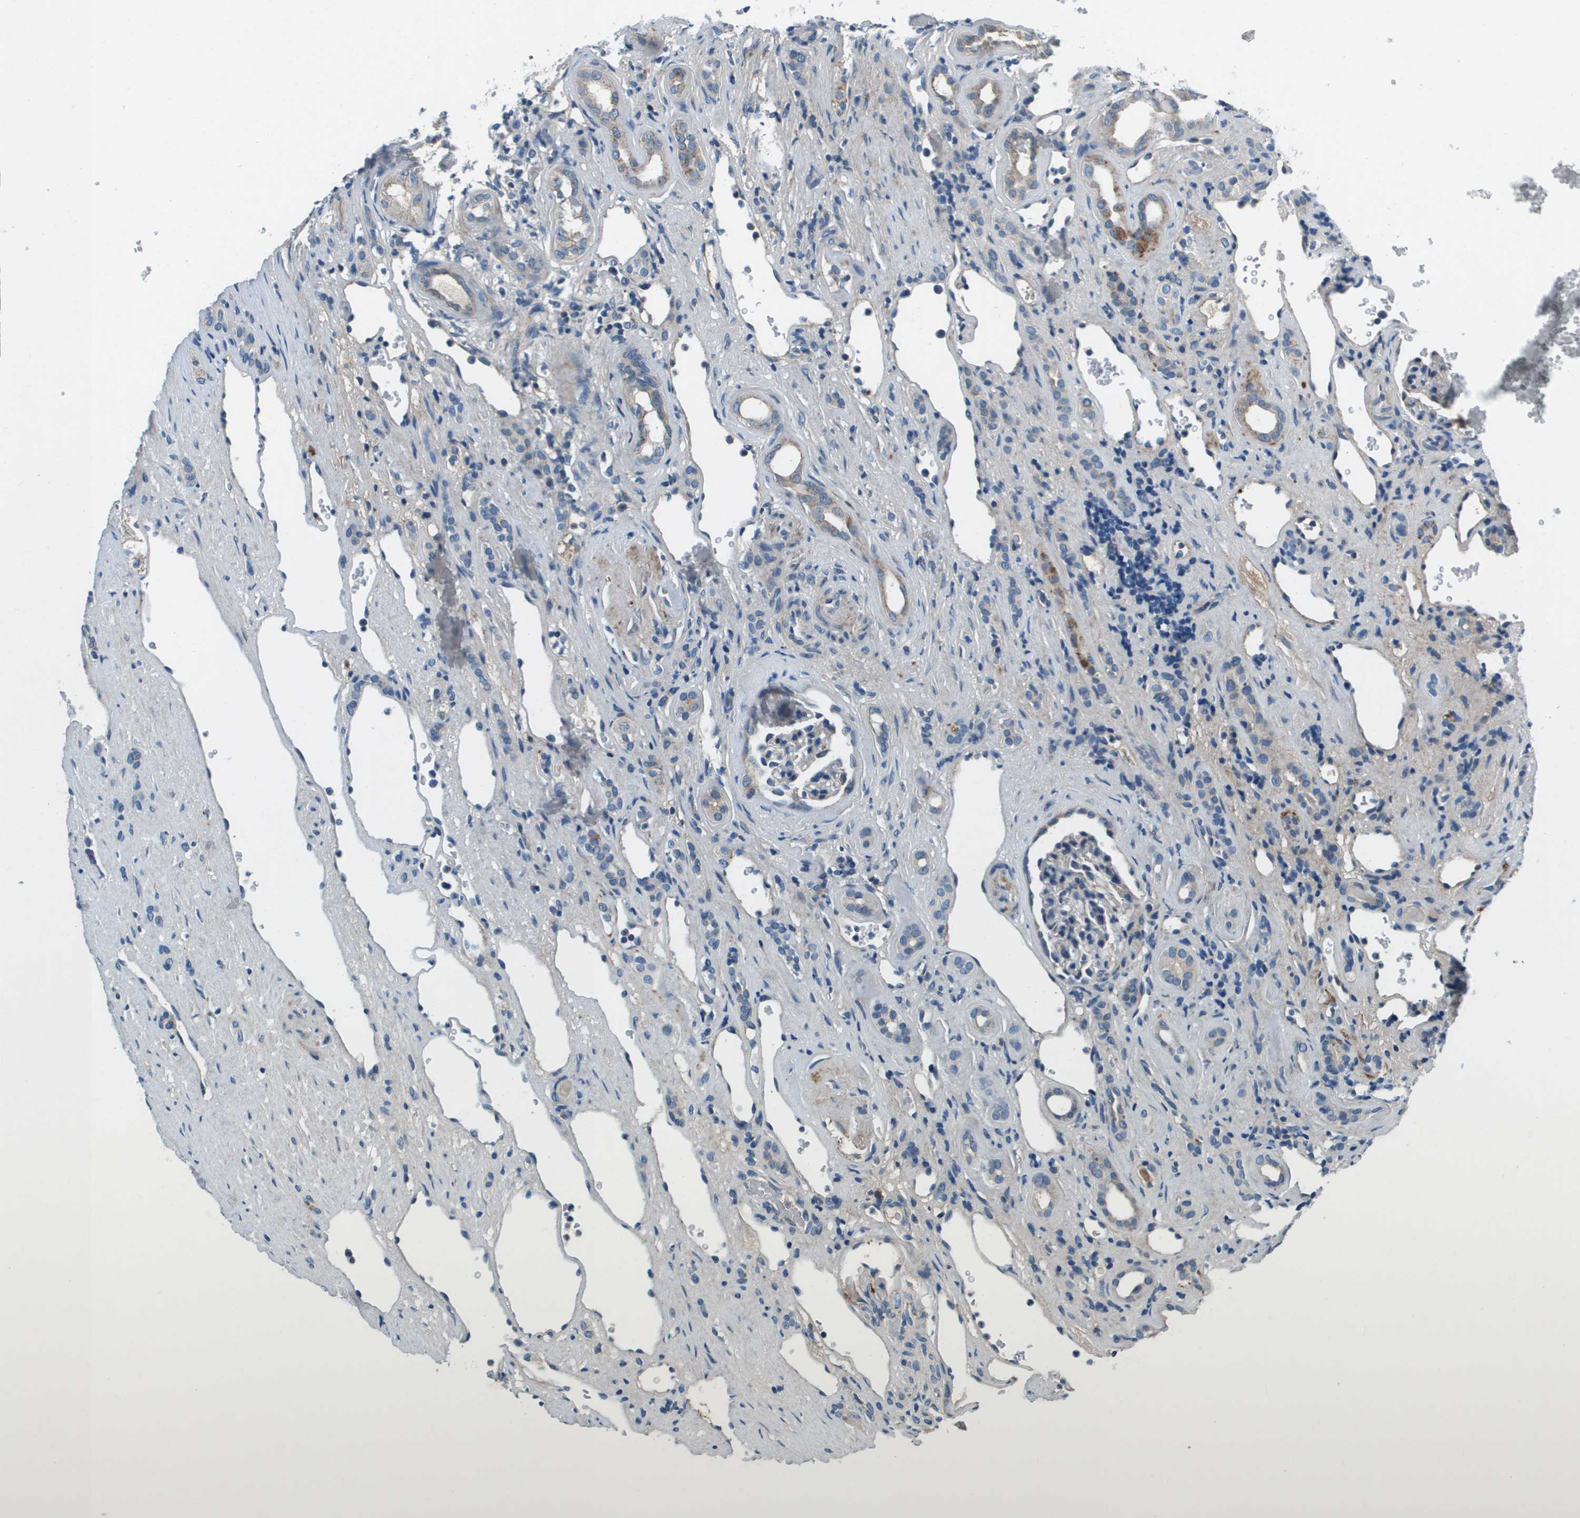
{"staining": {"intensity": "negative", "quantity": "none", "location": "none"}, "tissue": "renal cancer", "cell_type": "Tumor cells", "image_type": "cancer", "snomed": [{"axis": "morphology", "description": "Adenocarcinoma, NOS"}, {"axis": "topography", "description": "Kidney"}], "caption": "A high-resolution image shows IHC staining of adenocarcinoma (renal), which exhibits no significant positivity in tumor cells.", "gene": "PCOLCE", "patient": {"sex": "female", "age": 69}}